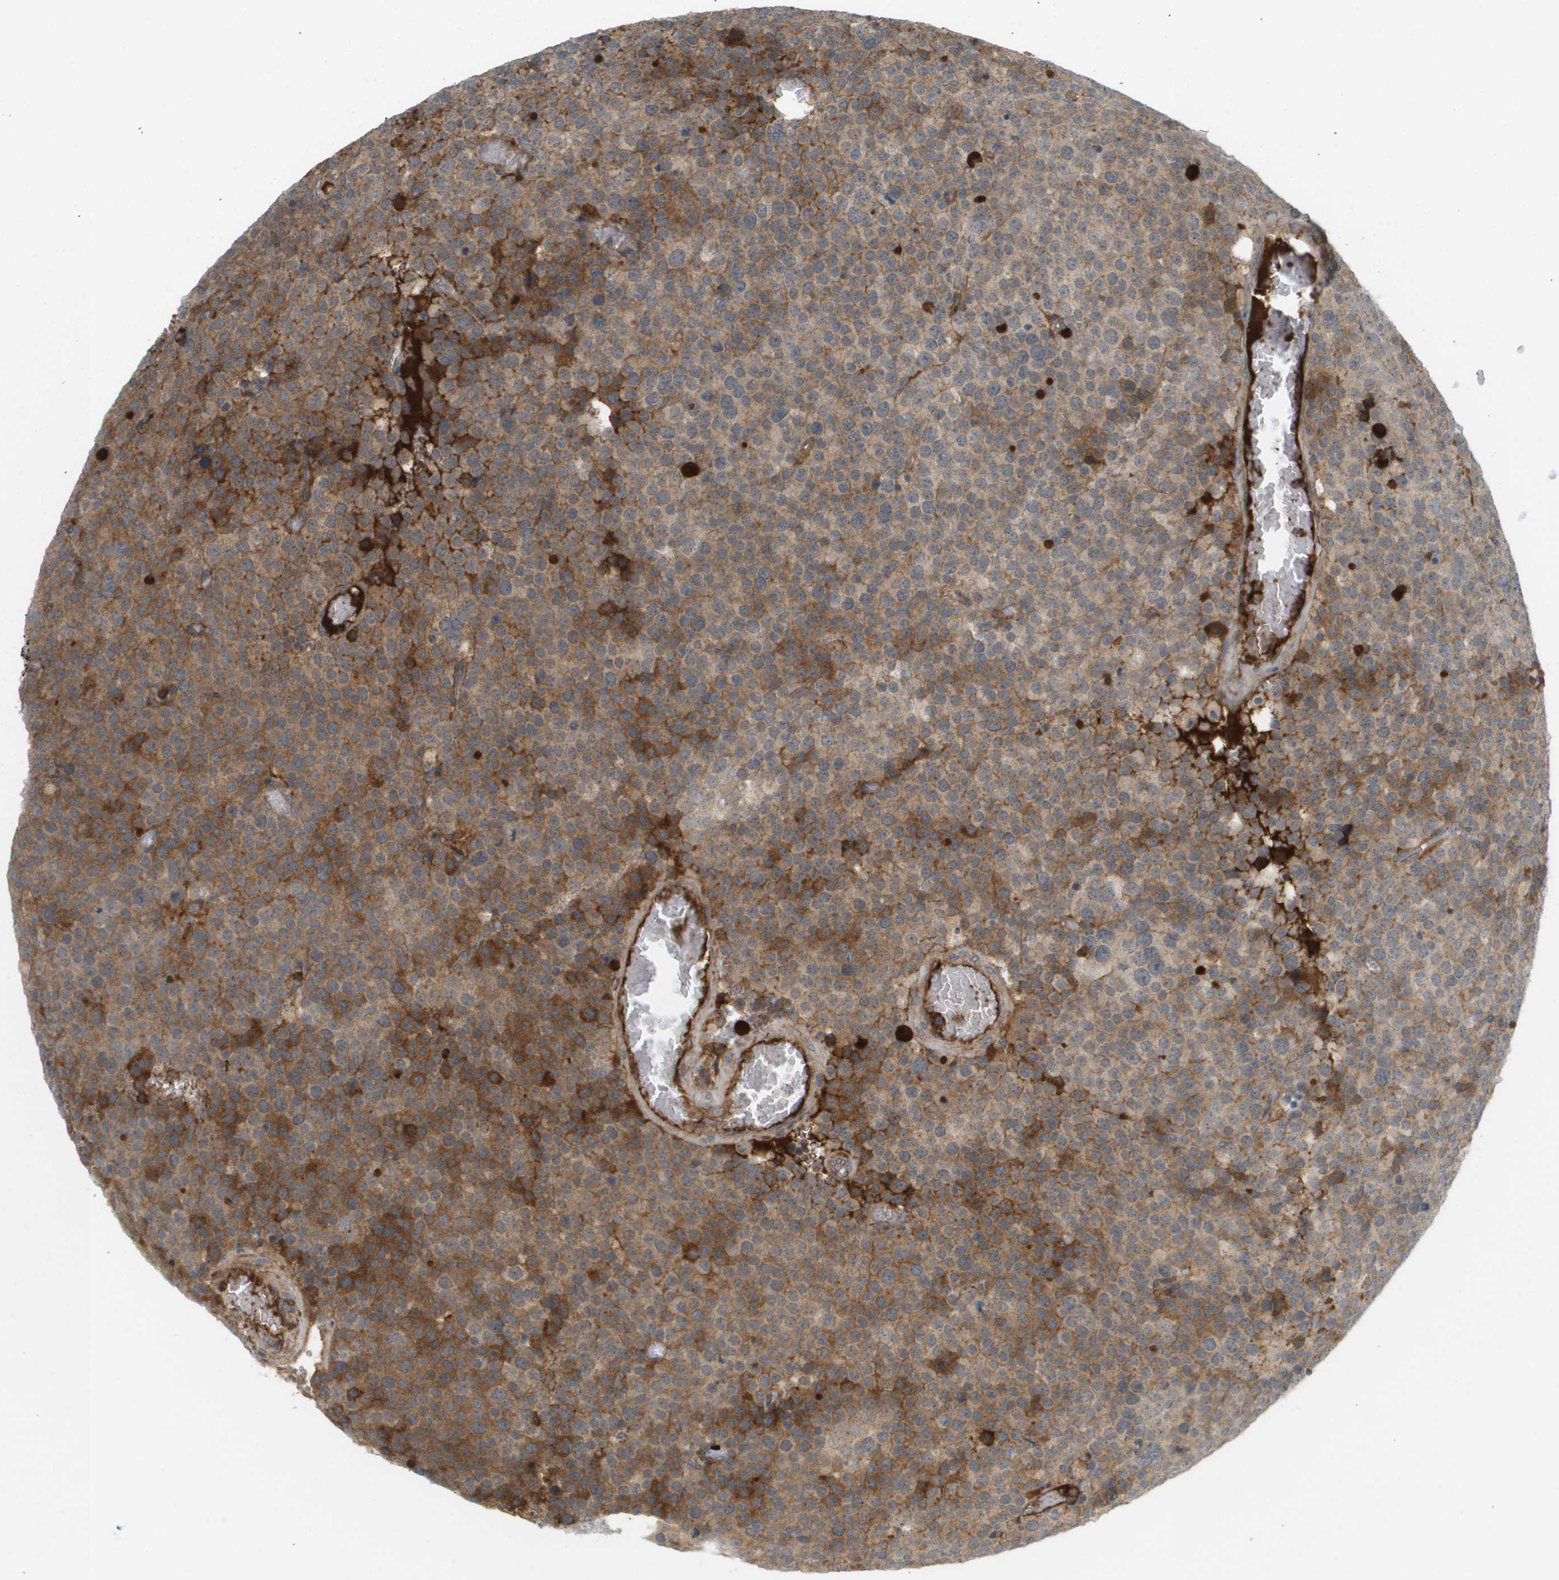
{"staining": {"intensity": "moderate", "quantity": ">75%", "location": "cytoplasmic/membranous"}, "tissue": "testis cancer", "cell_type": "Tumor cells", "image_type": "cancer", "snomed": [{"axis": "morphology", "description": "Normal tissue, NOS"}, {"axis": "morphology", "description": "Seminoma, NOS"}, {"axis": "topography", "description": "Testis"}], "caption": "A photomicrograph of human testis cancer (seminoma) stained for a protein shows moderate cytoplasmic/membranous brown staining in tumor cells.", "gene": "PROC", "patient": {"sex": "male", "age": 71}}